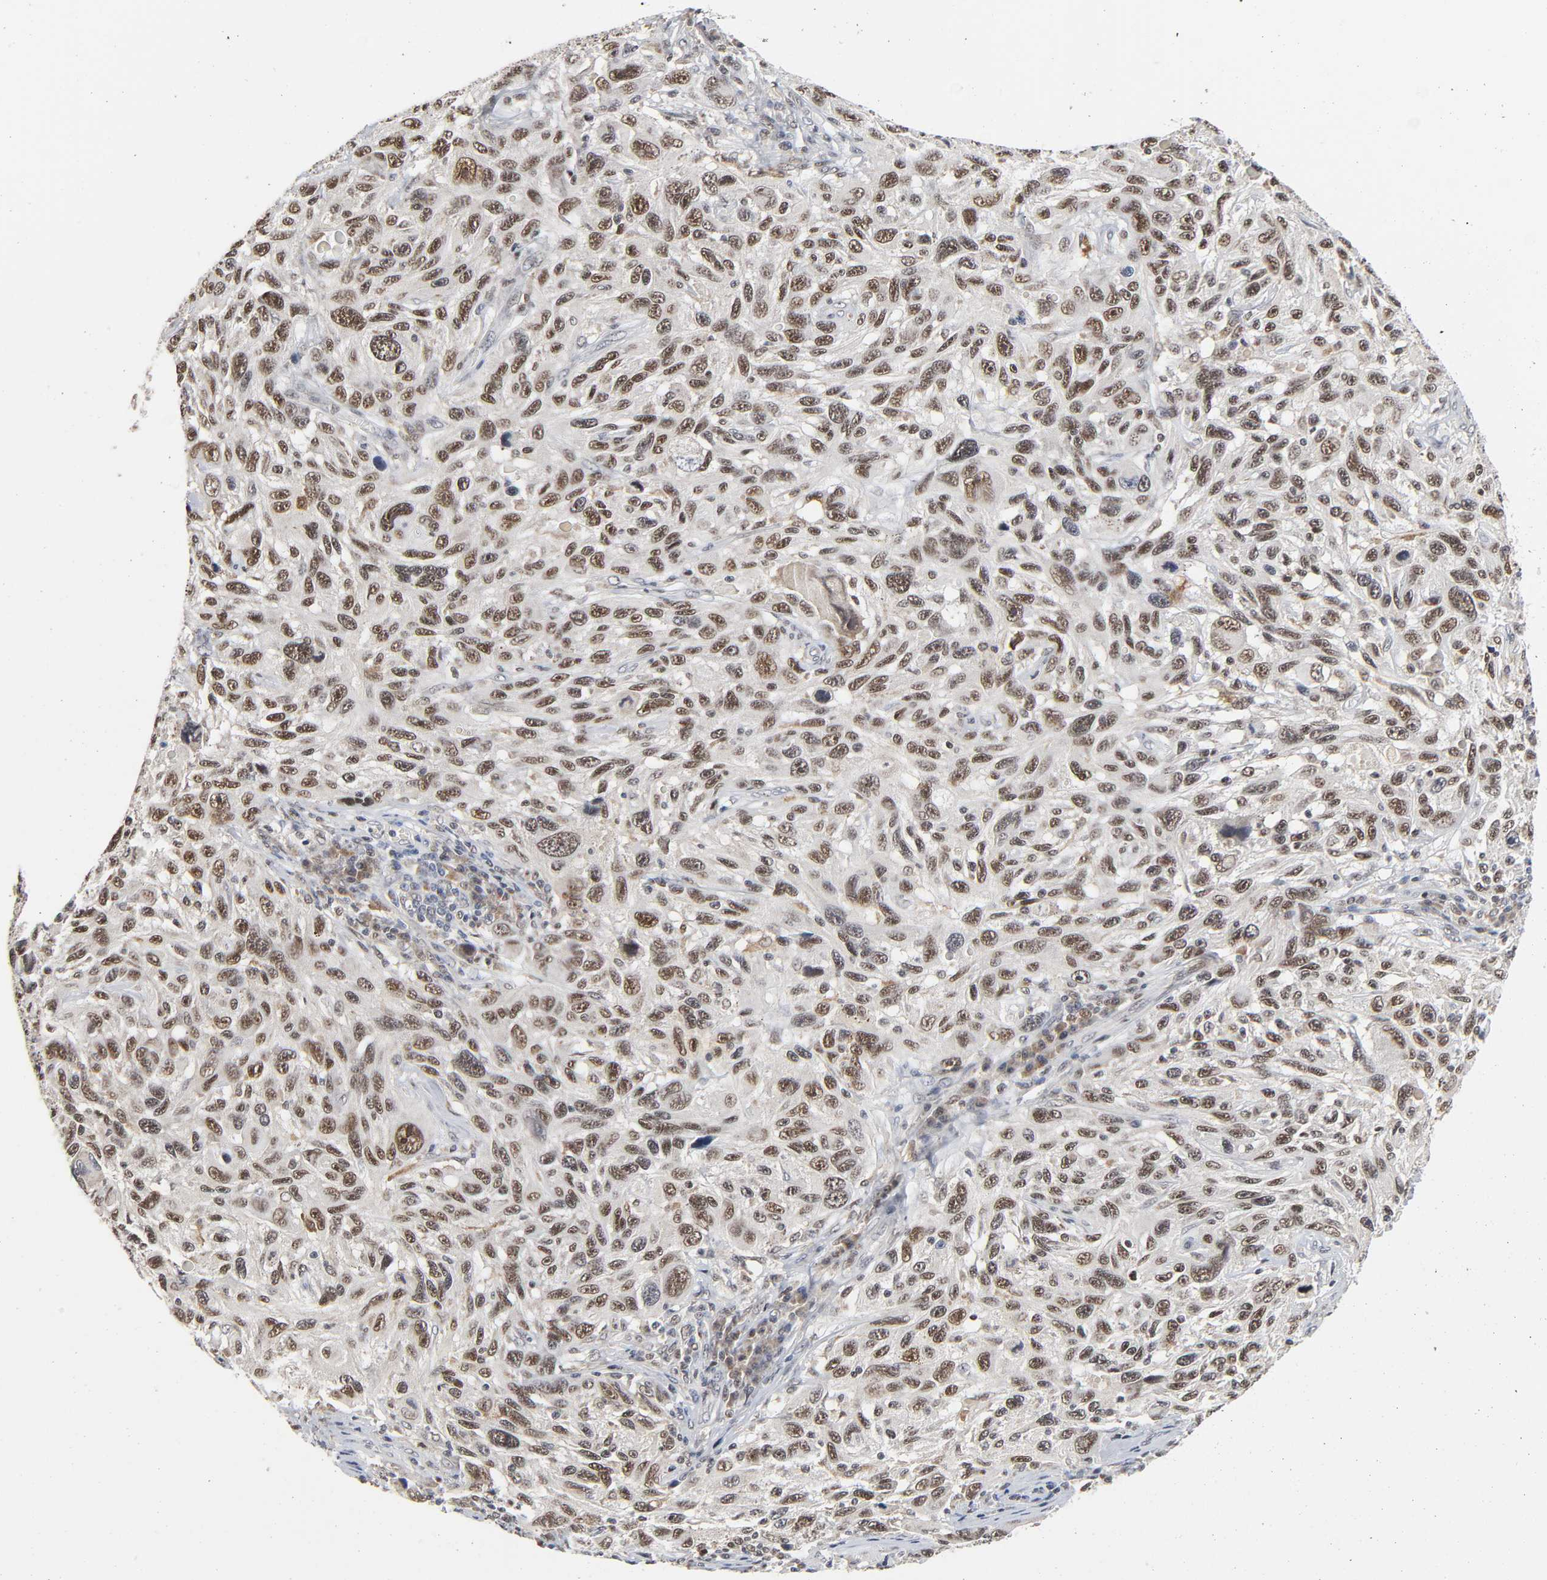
{"staining": {"intensity": "moderate", "quantity": ">75%", "location": "nuclear"}, "tissue": "melanoma", "cell_type": "Tumor cells", "image_type": "cancer", "snomed": [{"axis": "morphology", "description": "Malignant melanoma, NOS"}, {"axis": "topography", "description": "Skin"}], "caption": "Immunohistochemical staining of human malignant melanoma shows medium levels of moderate nuclear positivity in about >75% of tumor cells.", "gene": "KAT2B", "patient": {"sex": "male", "age": 53}}